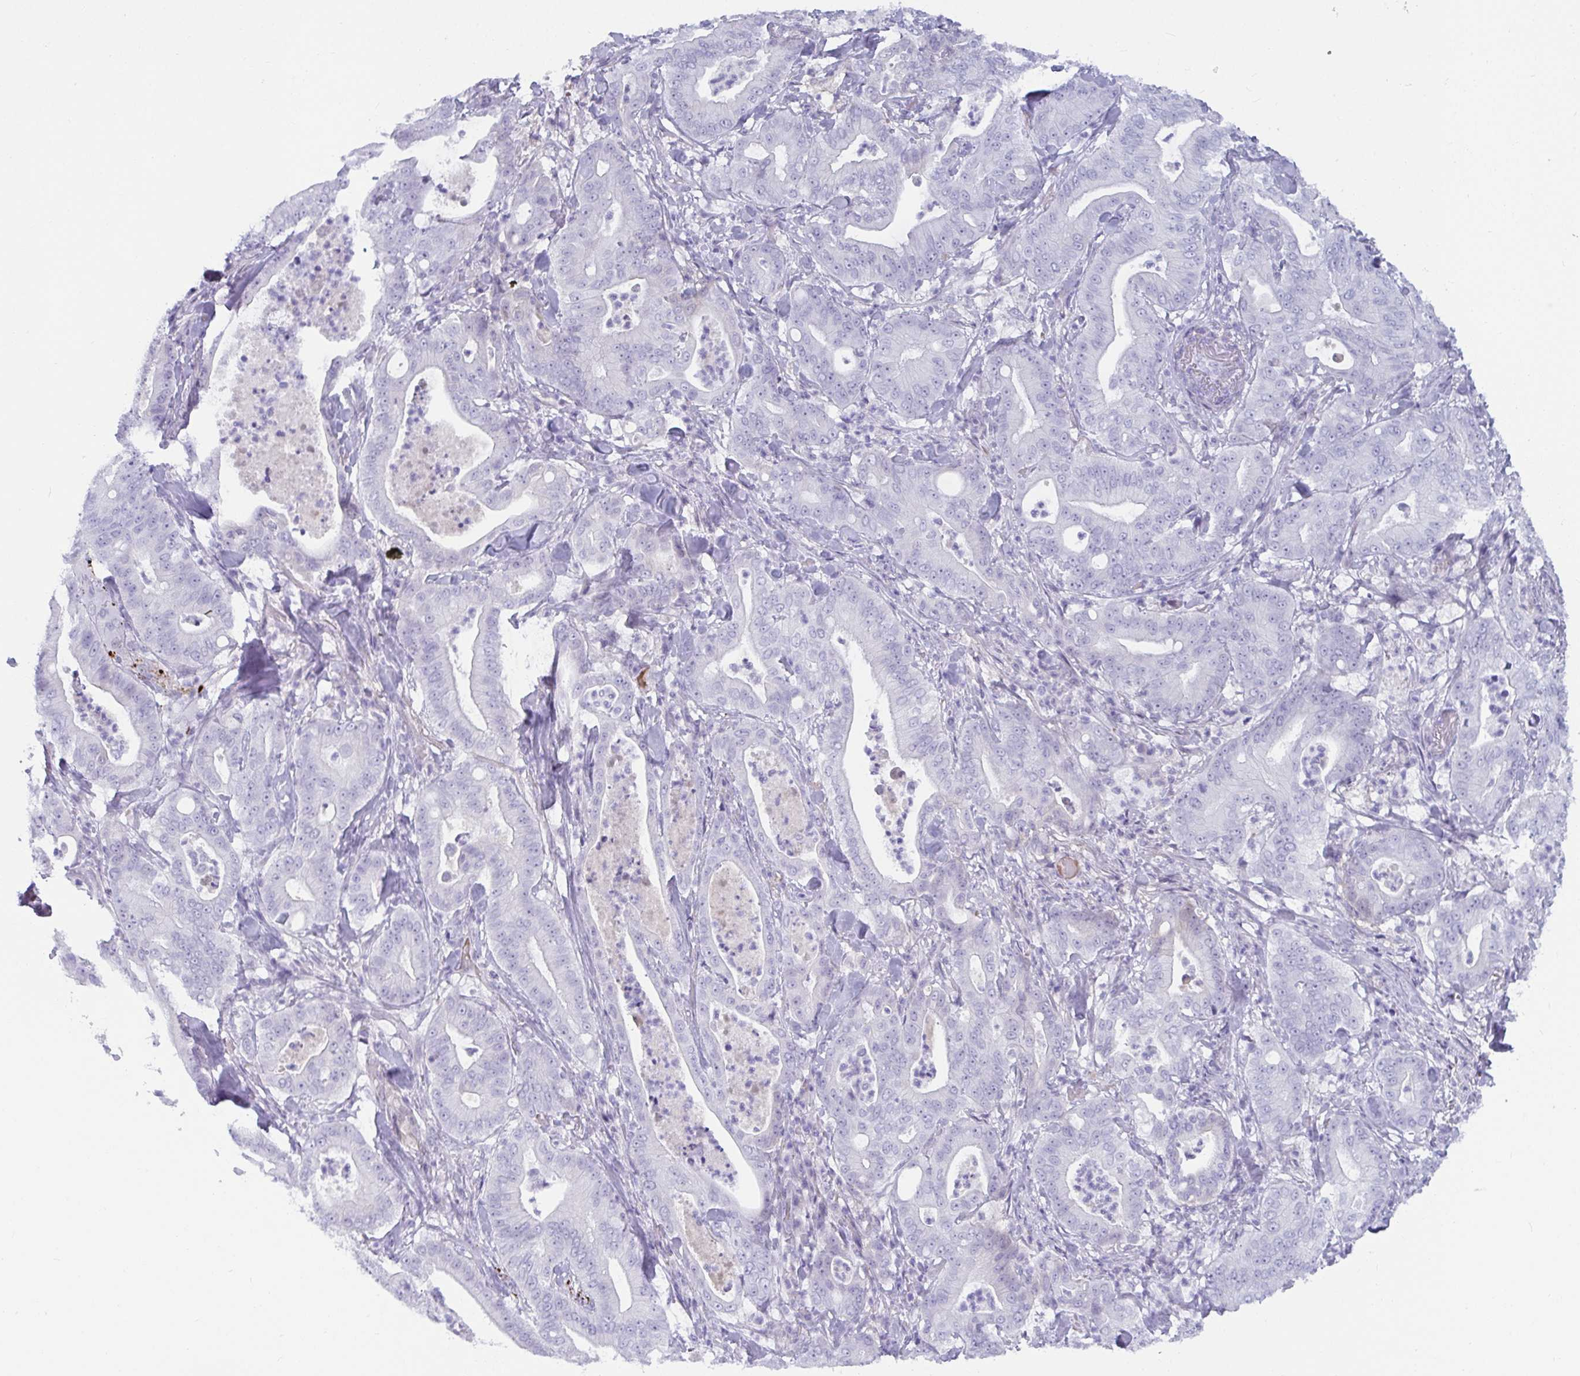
{"staining": {"intensity": "negative", "quantity": "none", "location": "none"}, "tissue": "pancreatic cancer", "cell_type": "Tumor cells", "image_type": "cancer", "snomed": [{"axis": "morphology", "description": "Adenocarcinoma, NOS"}, {"axis": "topography", "description": "Pancreas"}], "caption": "The image exhibits no significant positivity in tumor cells of pancreatic cancer (adenocarcinoma).", "gene": "NPY", "patient": {"sex": "male", "age": 71}}